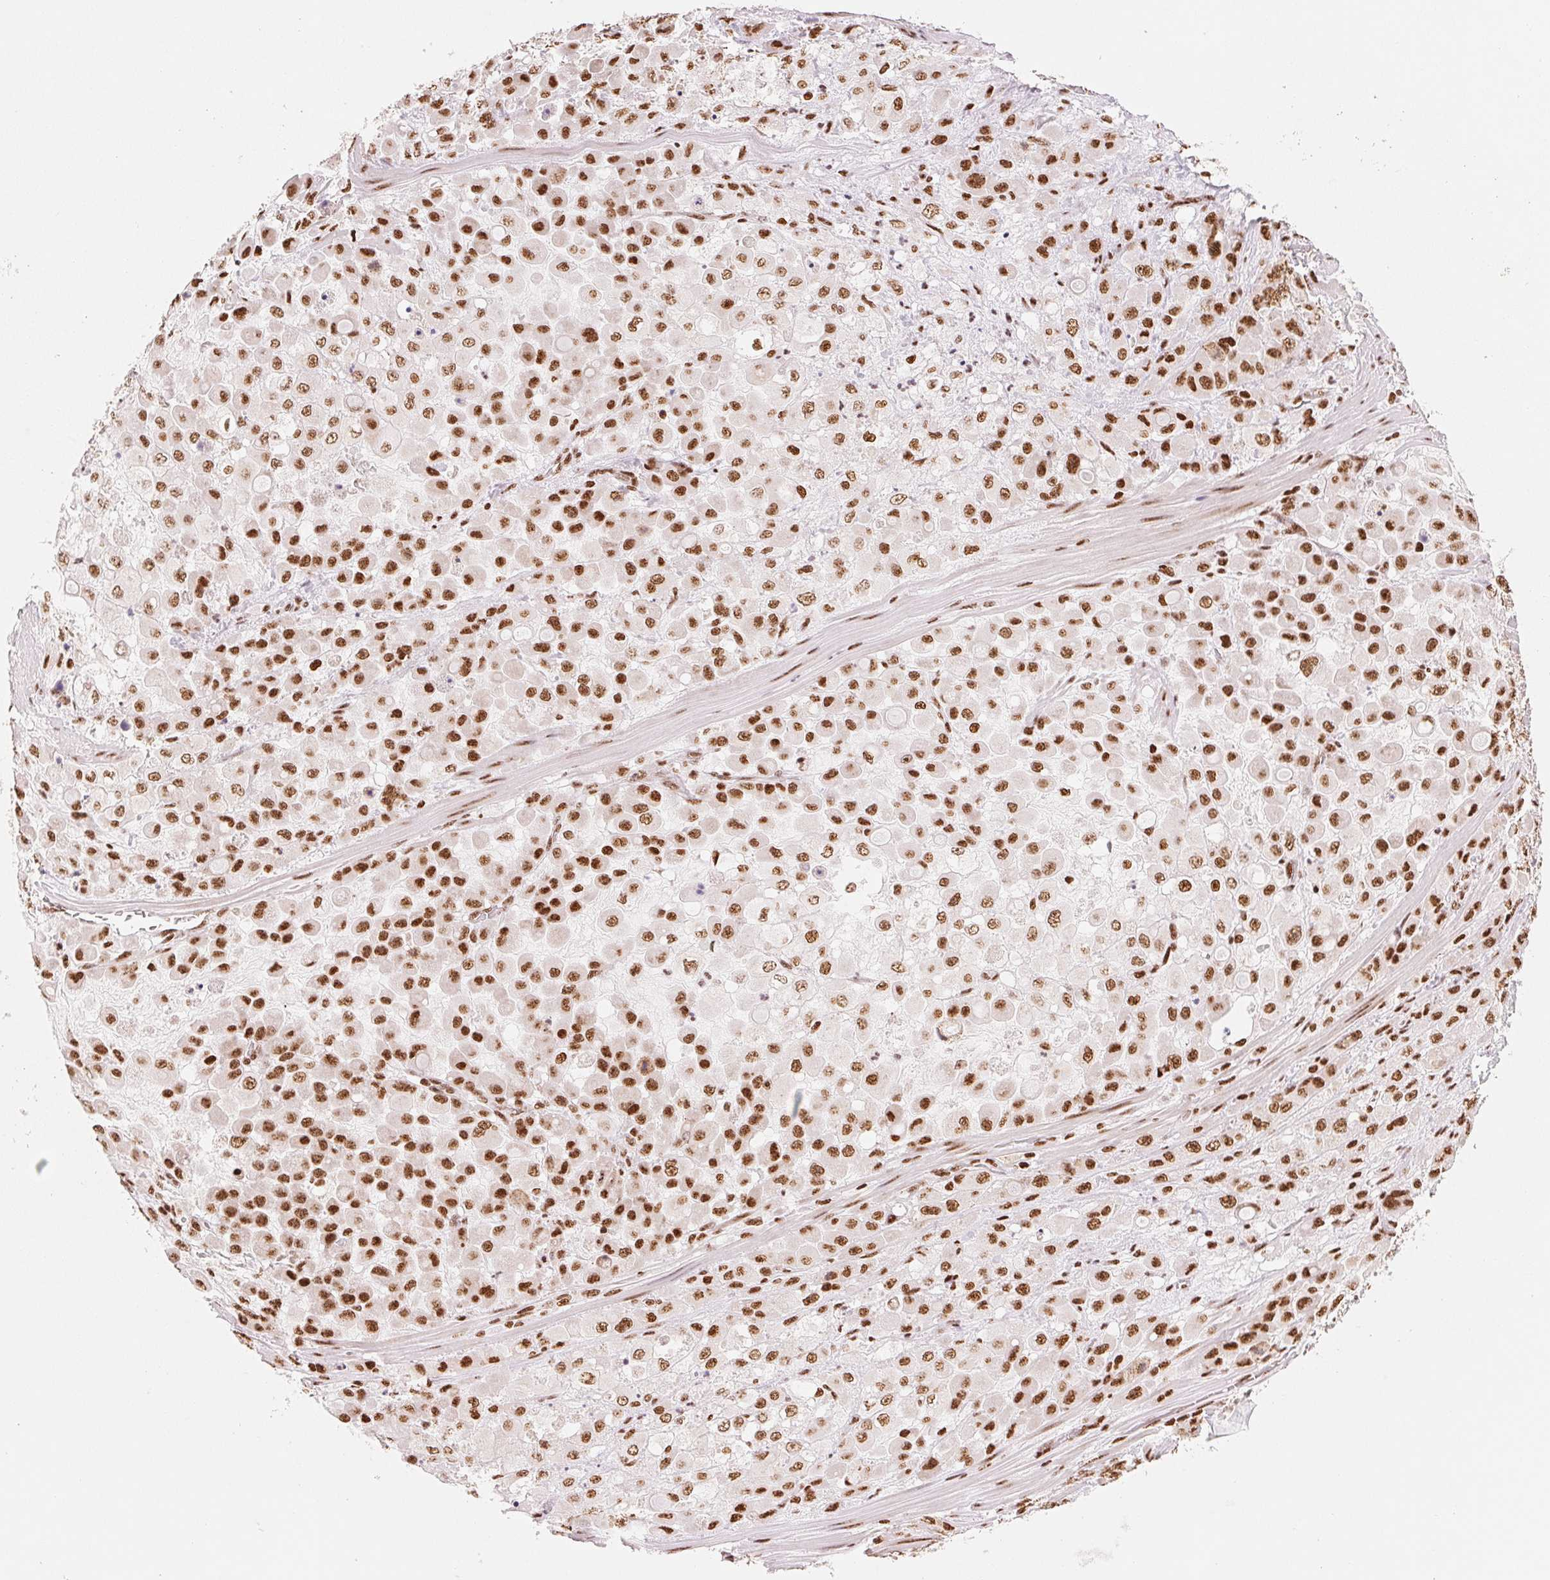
{"staining": {"intensity": "strong", "quantity": ">75%", "location": "nuclear"}, "tissue": "stomach cancer", "cell_type": "Tumor cells", "image_type": "cancer", "snomed": [{"axis": "morphology", "description": "Adenocarcinoma, NOS"}, {"axis": "topography", "description": "Stomach"}], "caption": "High-power microscopy captured an immunohistochemistry (IHC) micrograph of stomach cancer (adenocarcinoma), revealing strong nuclear expression in about >75% of tumor cells.", "gene": "NXF1", "patient": {"sex": "female", "age": 76}}